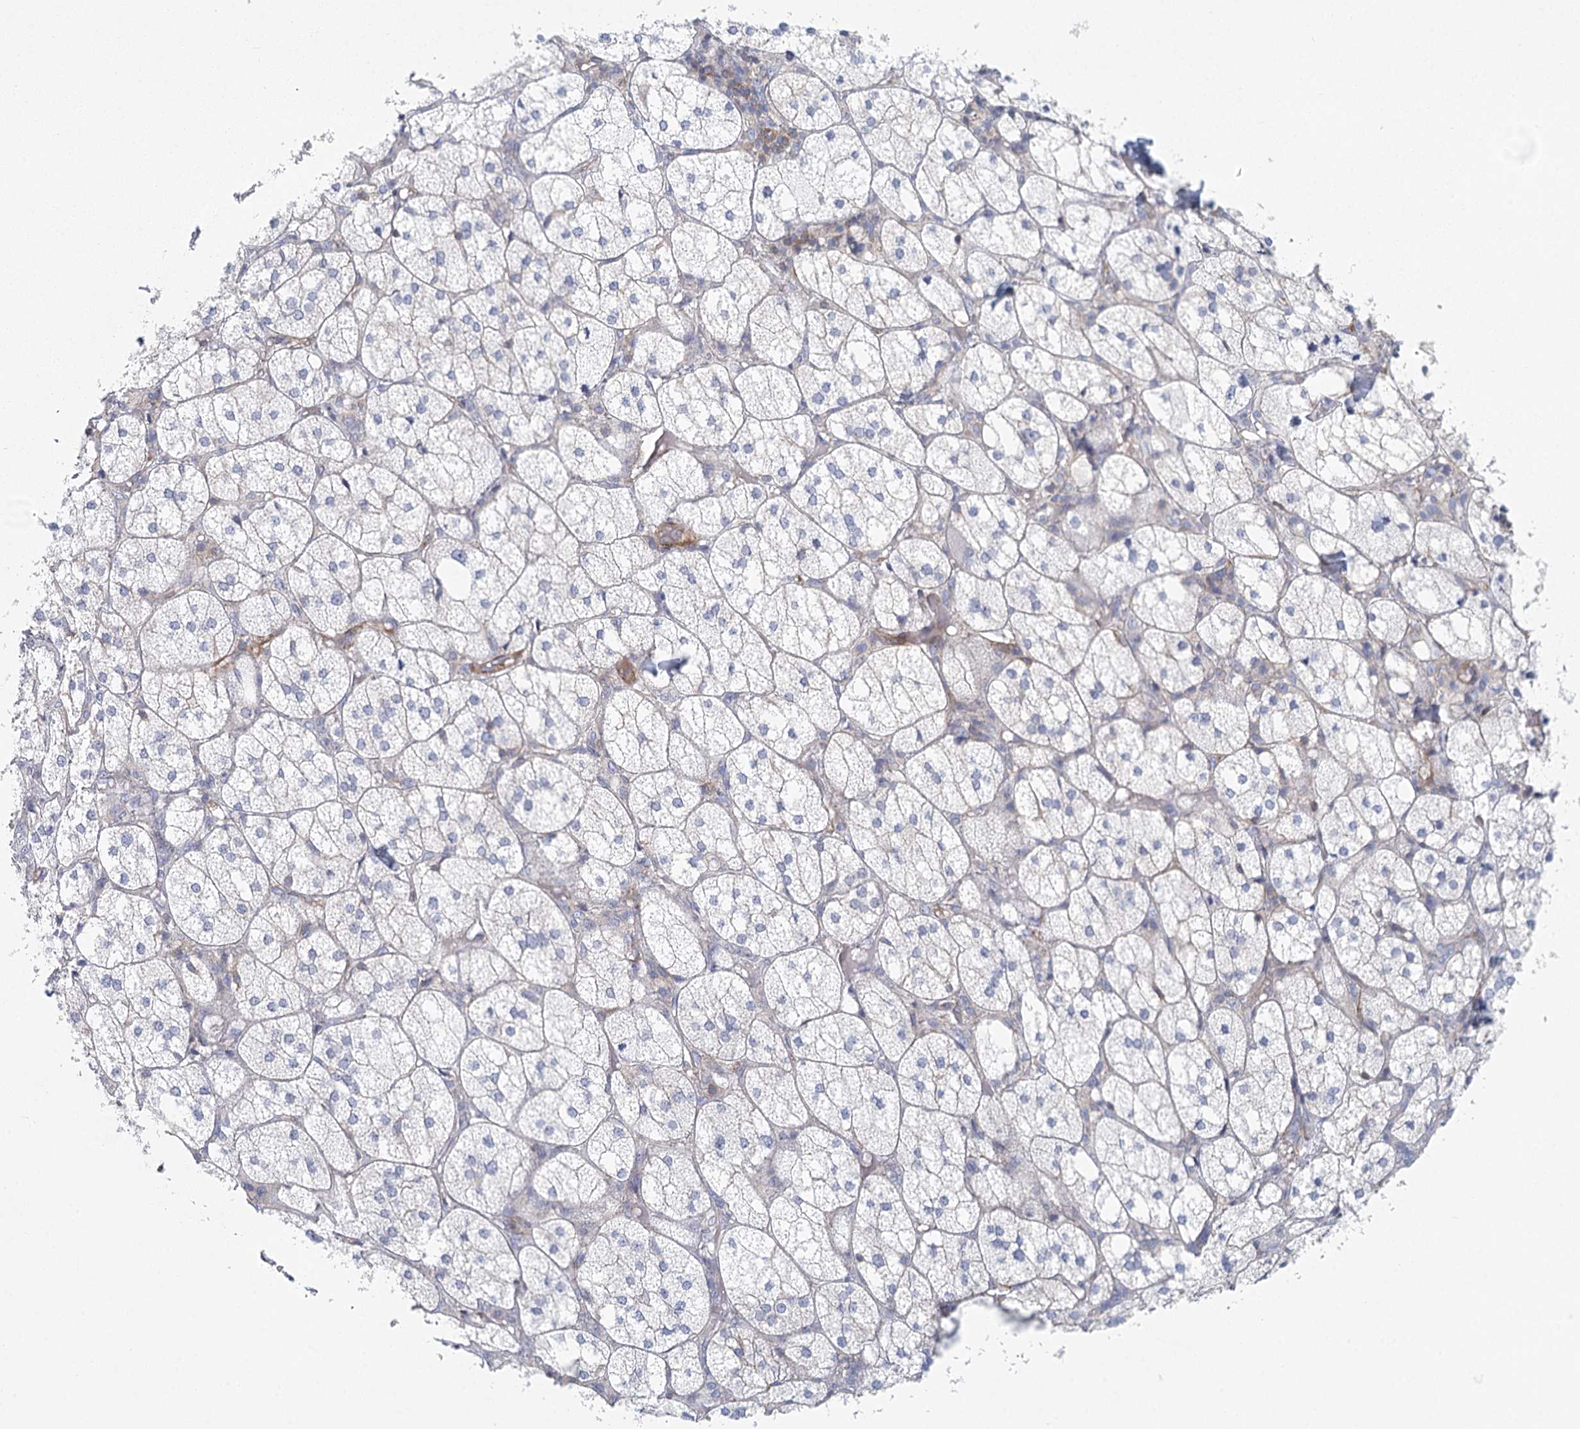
{"staining": {"intensity": "negative", "quantity": "none", "location": "none"}, "tissue": "adrenal gland", "cell_type": "Glandular cells", "image_type": "normal", "snomed": [{"axis": "morphology", "description": "Normal tissue, NOS"}, {"axis": "topography", "description": "Adrenal gland"}], "caption": "Adrenal gland was stained to show a protein in brown. There is no significant expression in glandular cells. (Immunohistochemistry (ihc), brightfield microscopy, high magnification).", "gene": "IFT46", "patient": {"sex": "female", "age": 61}}